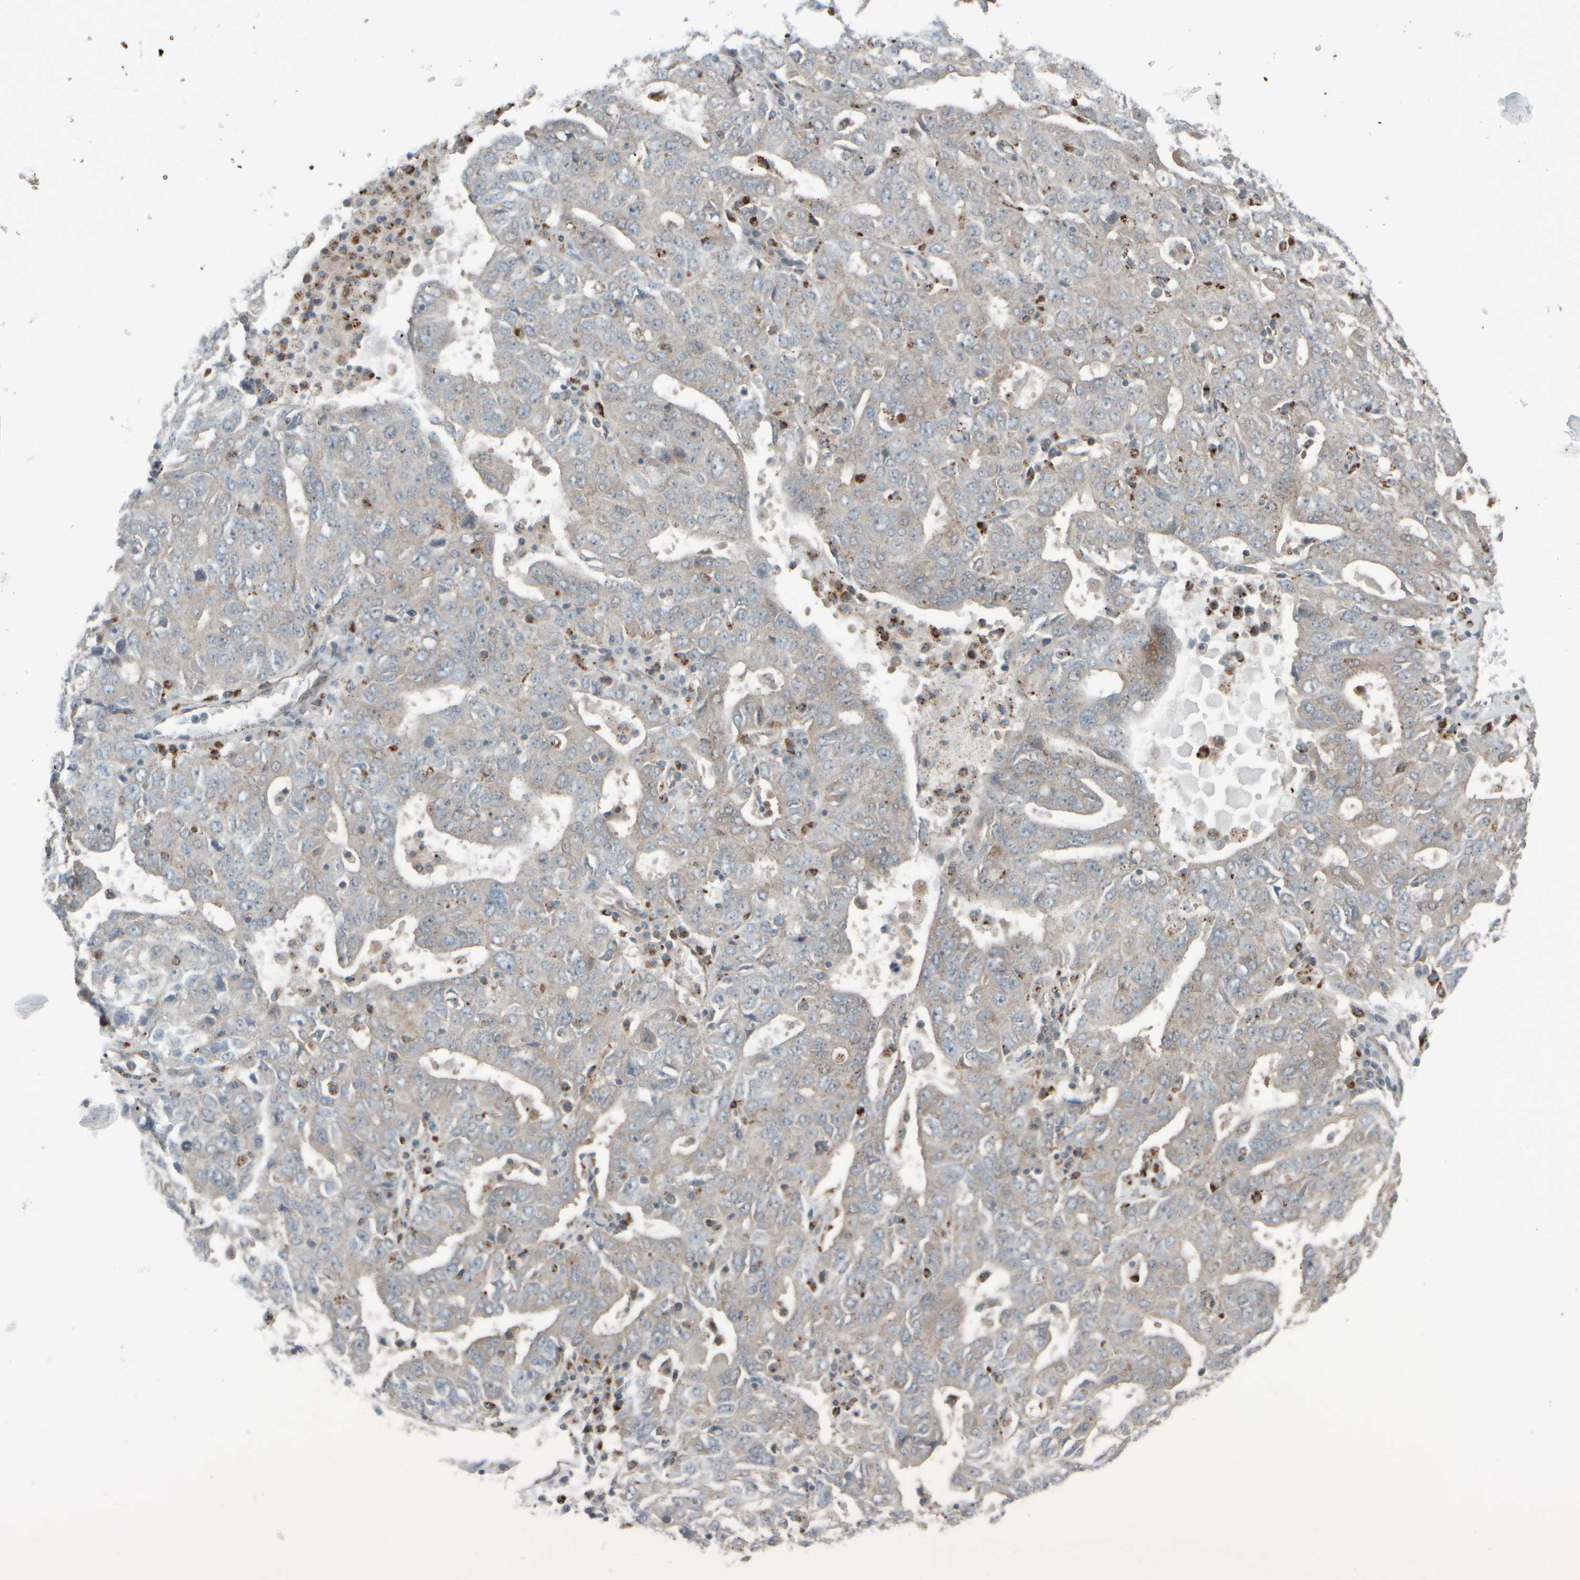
{"staining": {"intensity": "weak", "quantity": "<25%", "location": "cytoplasmic/membranous"}, "tissue": "ovarian cancer", "cell_type": "Tumor cells", "image_type": "cancer", "snomed": [{"axis": "morphology", "description": "Carcinoma, endometroid"}, {"axis": "topography", "description": "Ovary"}], "caption": "Immunohistochemistry (IHC) image of neoplastic tissue: ovarian endometroid carcinoma stained with DAB shows no significant protein expression in tumor cells.", "gene": "GIGYF1", "patient": {"sex": "female", "age": 62}}